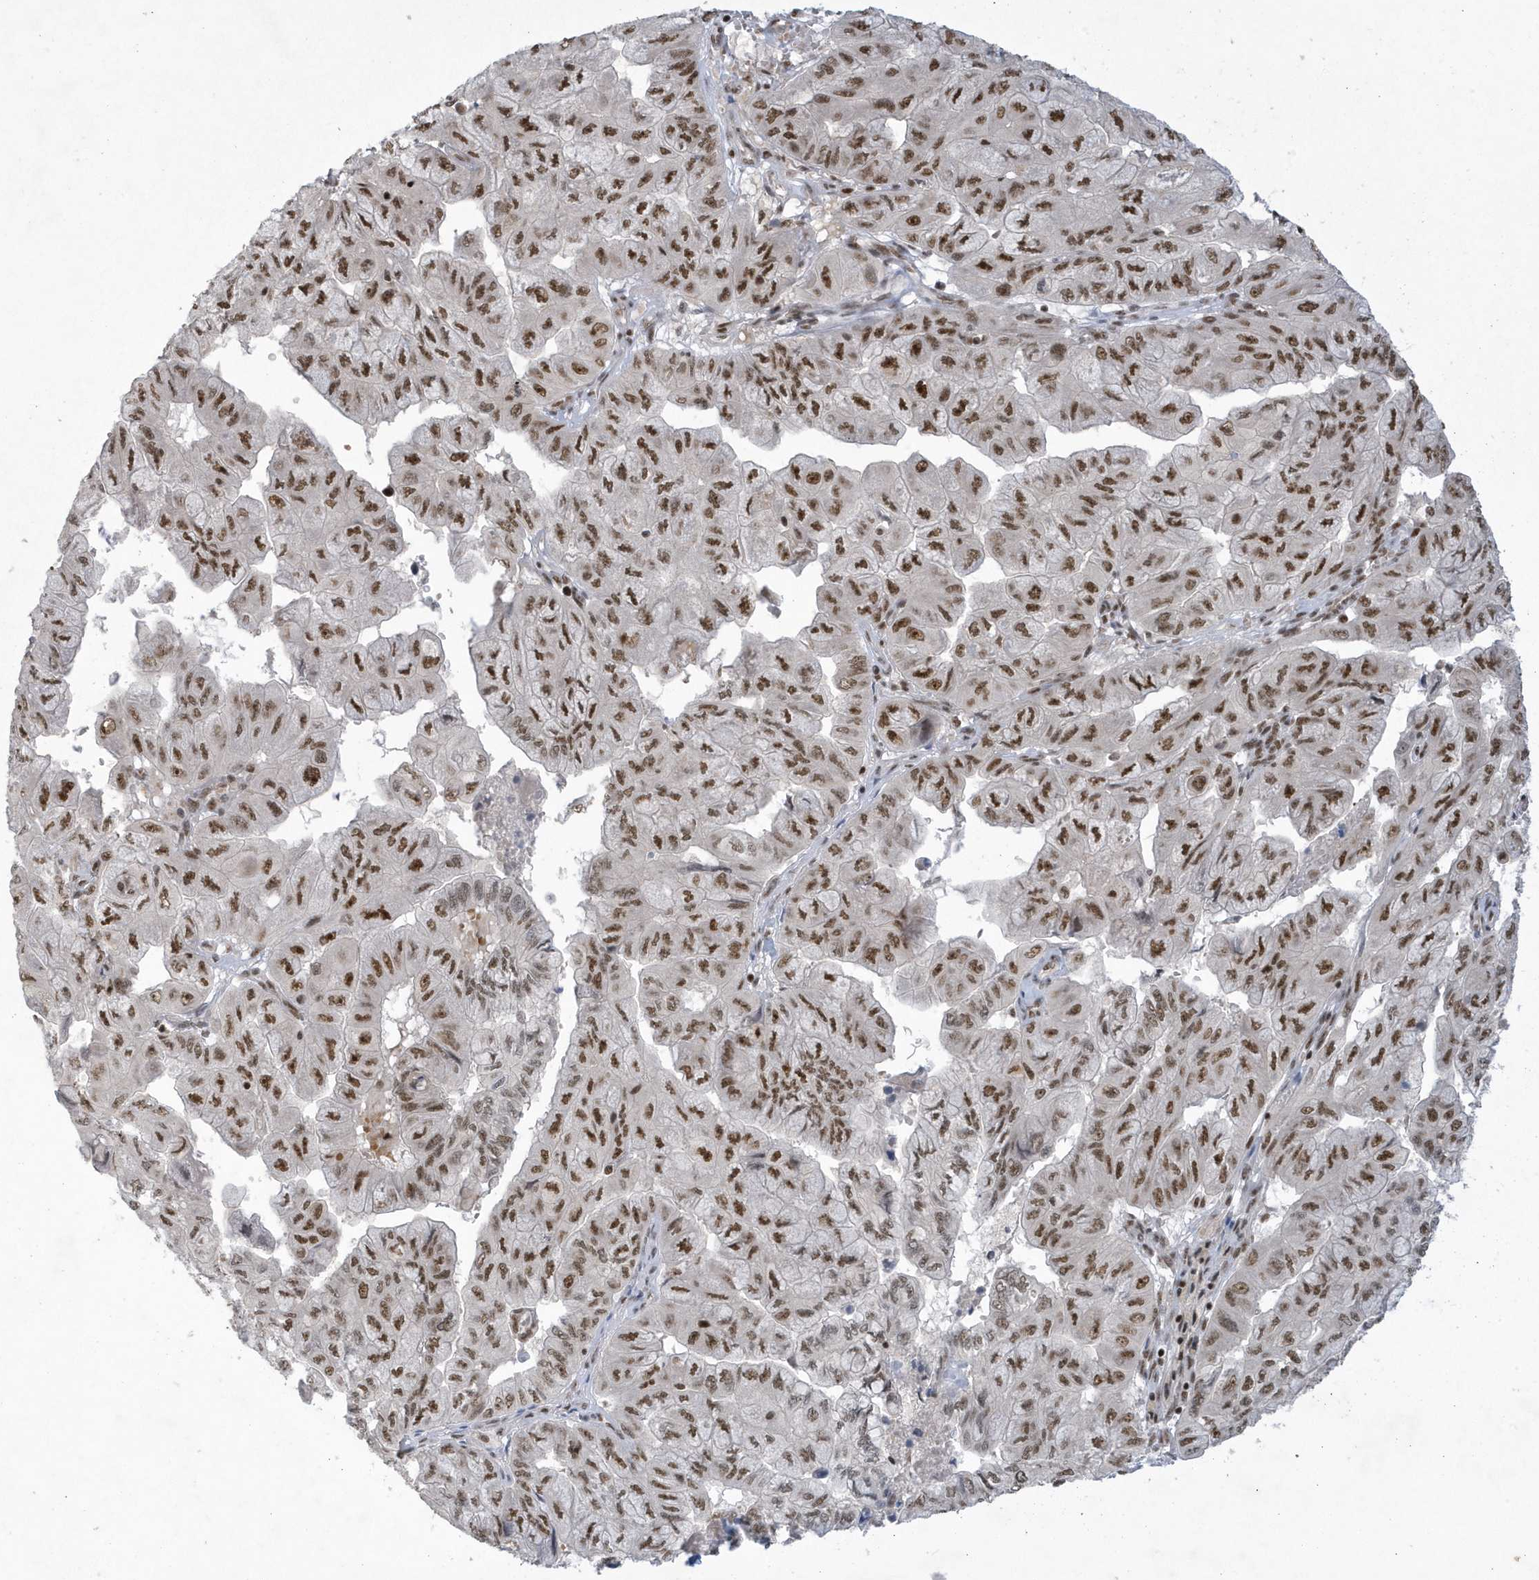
{"staining": {"intensity": "moderate", "quantity": "25%-75%", "location": "nuclear"}, "tissue": "pancreatic cancer", "cell_type": "Tumor cells", "image_type": "cancer", "snomed": [{"axis": "morphology", "description": "Adenocarcinoma, NOS"}, {"axis": "topography", "description": "Pancreas"}], "caption": "Tumor cells reveal medium levels of moderate nuclear staining in about 25%-75% of cells in human pancreatic cancer. Using DAB (3,3'-diaminobenzidine) (brown) and hematoxylin (blue) stains, captured at high magnification using brightfield microscopy.", "gene": "PPIL2", "patient": {"sex": "male", "age": 51}}